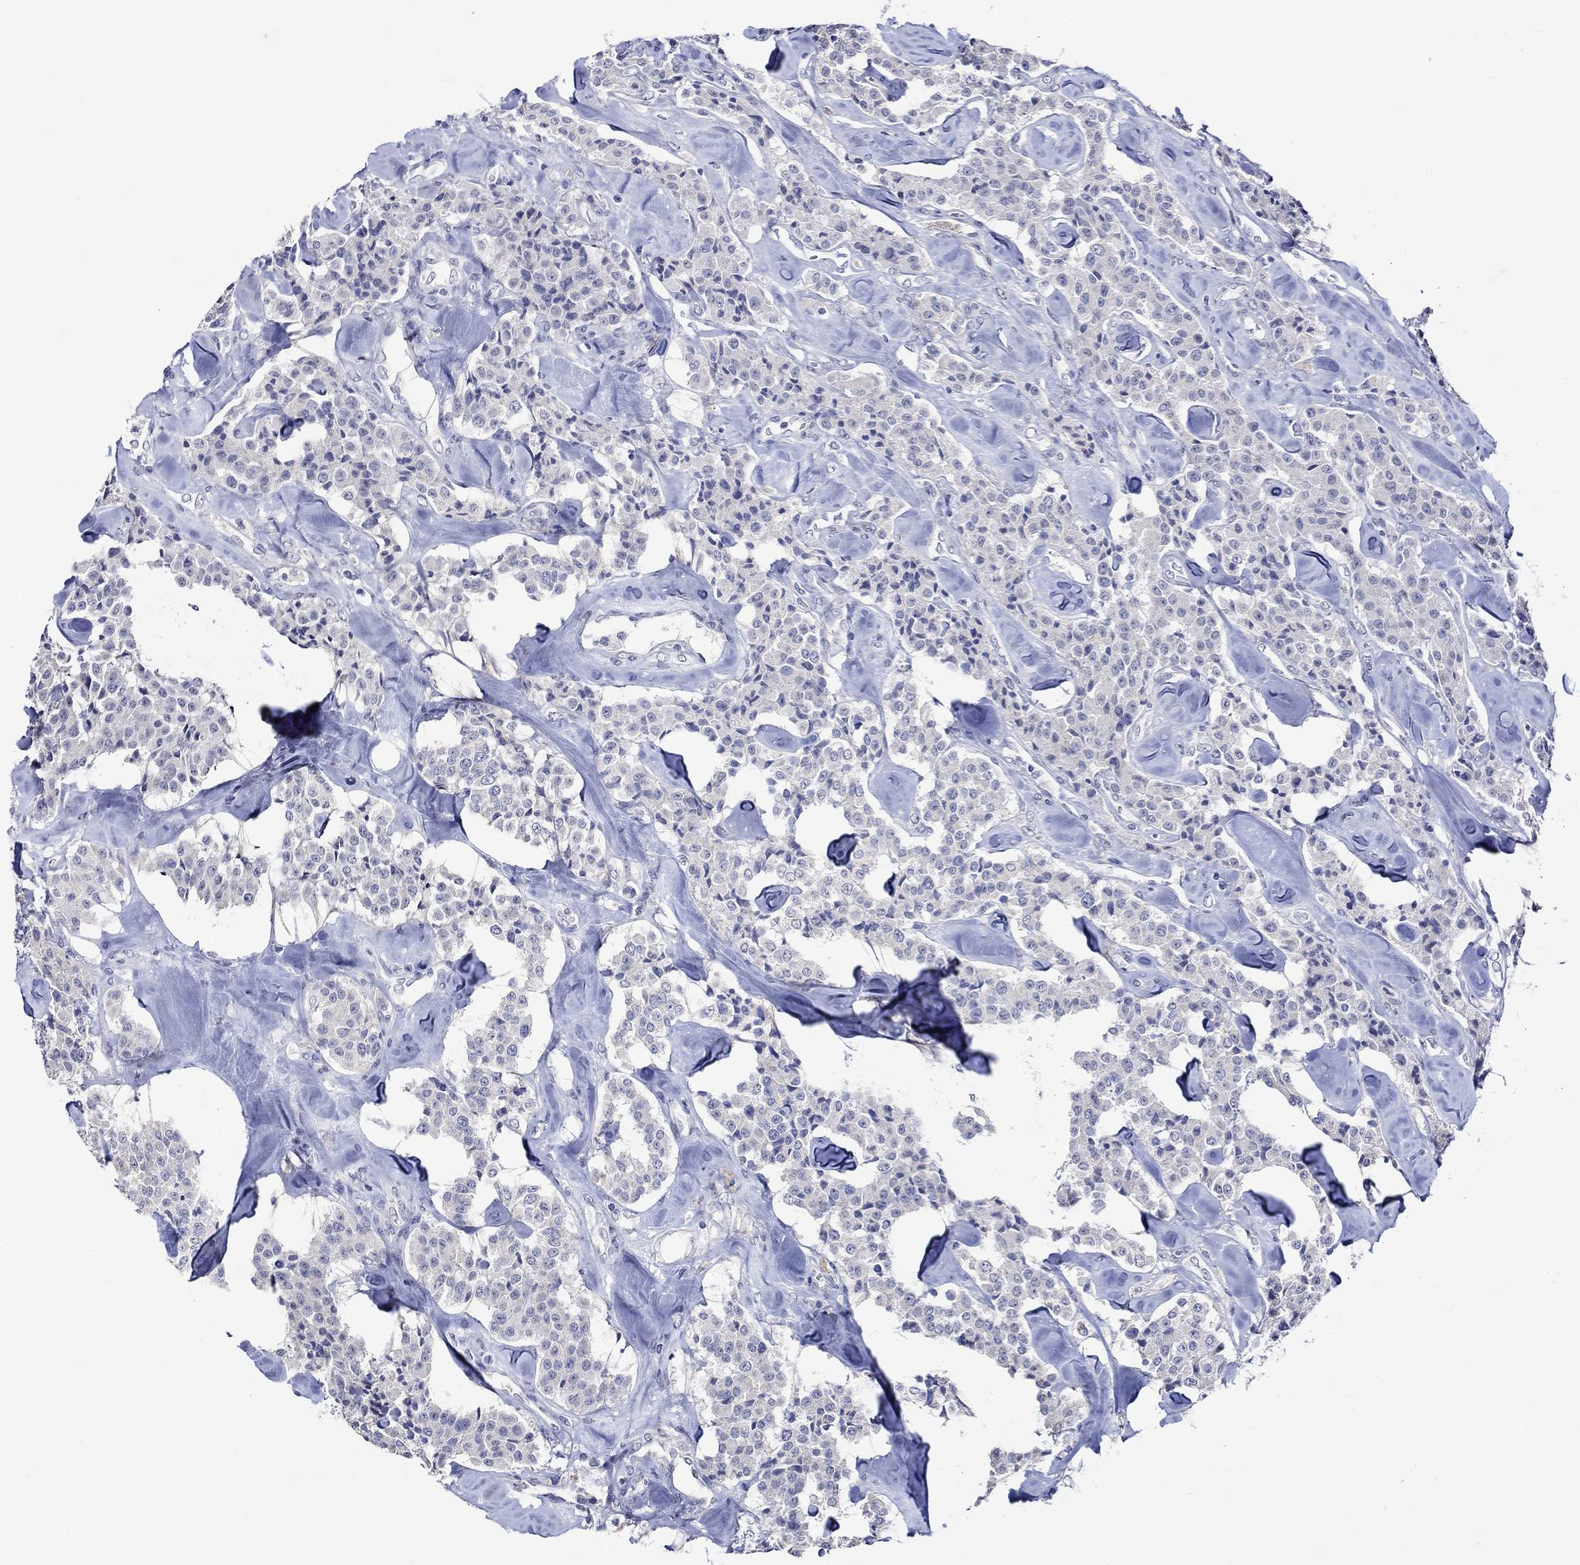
{"staining": {"intensity": "negative", "quantity": "none", "location": "none"}, "tissue": "carcinoid", "cell_type": "Tumor cells", "image_type": "cancer", "snomed": [{"axis": "morphology", "description": "Carcinoid, malignant, NOS"}, {"axis": "topography", "description": "Pancreas"}], "caption": "Protein analysis of carcinoid (malignant) shows no significant staining in tumor cells.", "gene": "CRYAB", "patient": {"sex": "male", "age": 41}}